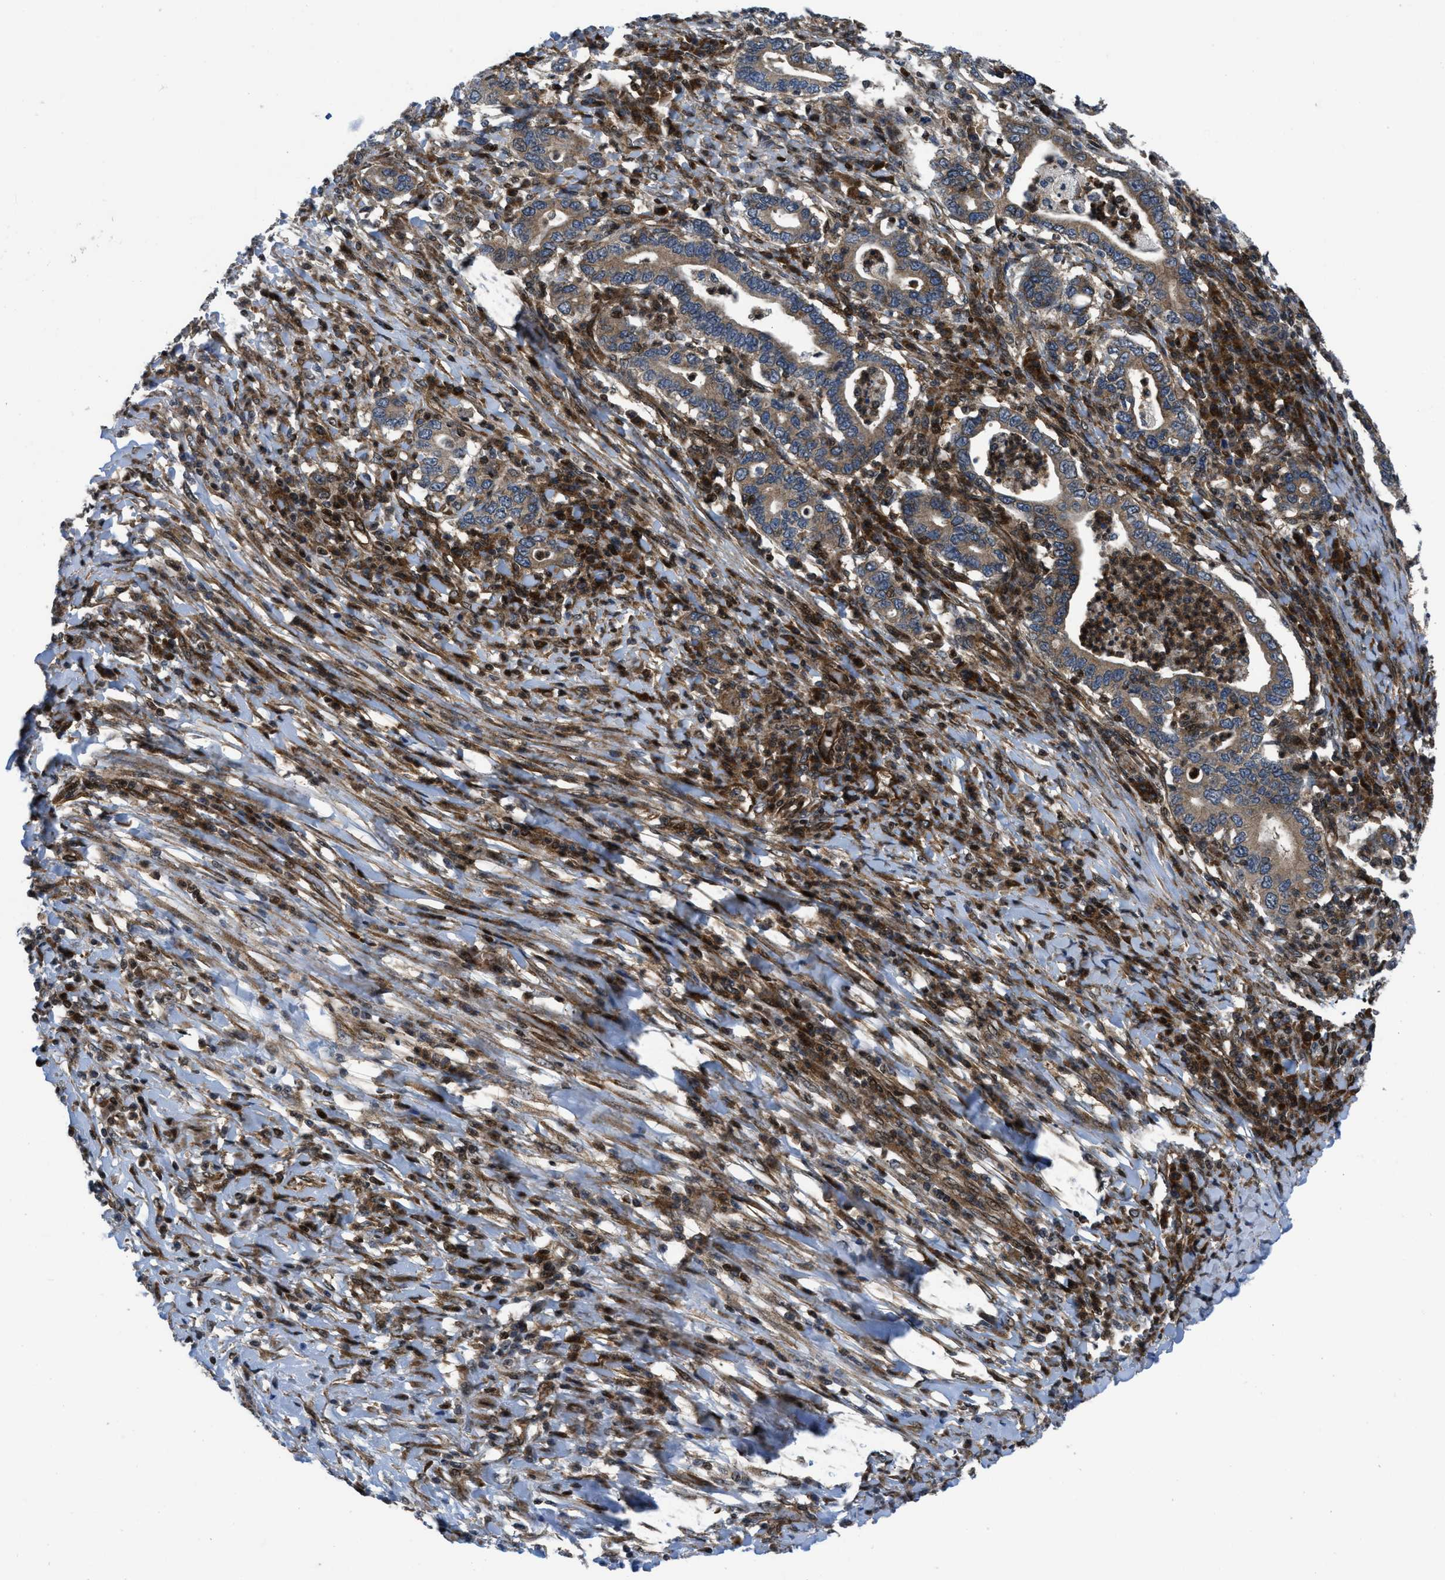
{"staining": {"intensity": "moderate", "quantity": ">75%", "location": "cytoplasmic/membranous"}, "tissue": "stomach cancer", "cell_type": "Tumor cells", "image_type": "cancer", "snomed": [{"axis": "morphology", "description": "Normal tissue, NOS"}, {"axis": "morphology", "description": "Adenocarcinoma, NOS"}, {"axis": "topography", "description": "Esophagus"}, {"axis": "topography", "description": "Stomach, upper"}, {"axis": "topography", "description": "Peripheral nerve tissue"}], "caption": "Immunohistochemistry (IHC) (DAB) staining of human adenocarcinoma (stomach) demonstrates moderate cytoplasmic/membranous protein expression in approximately >75% of tumor cells.", "gene": "PPP2CB", "patient": {"sex": "male", "age": 62}}